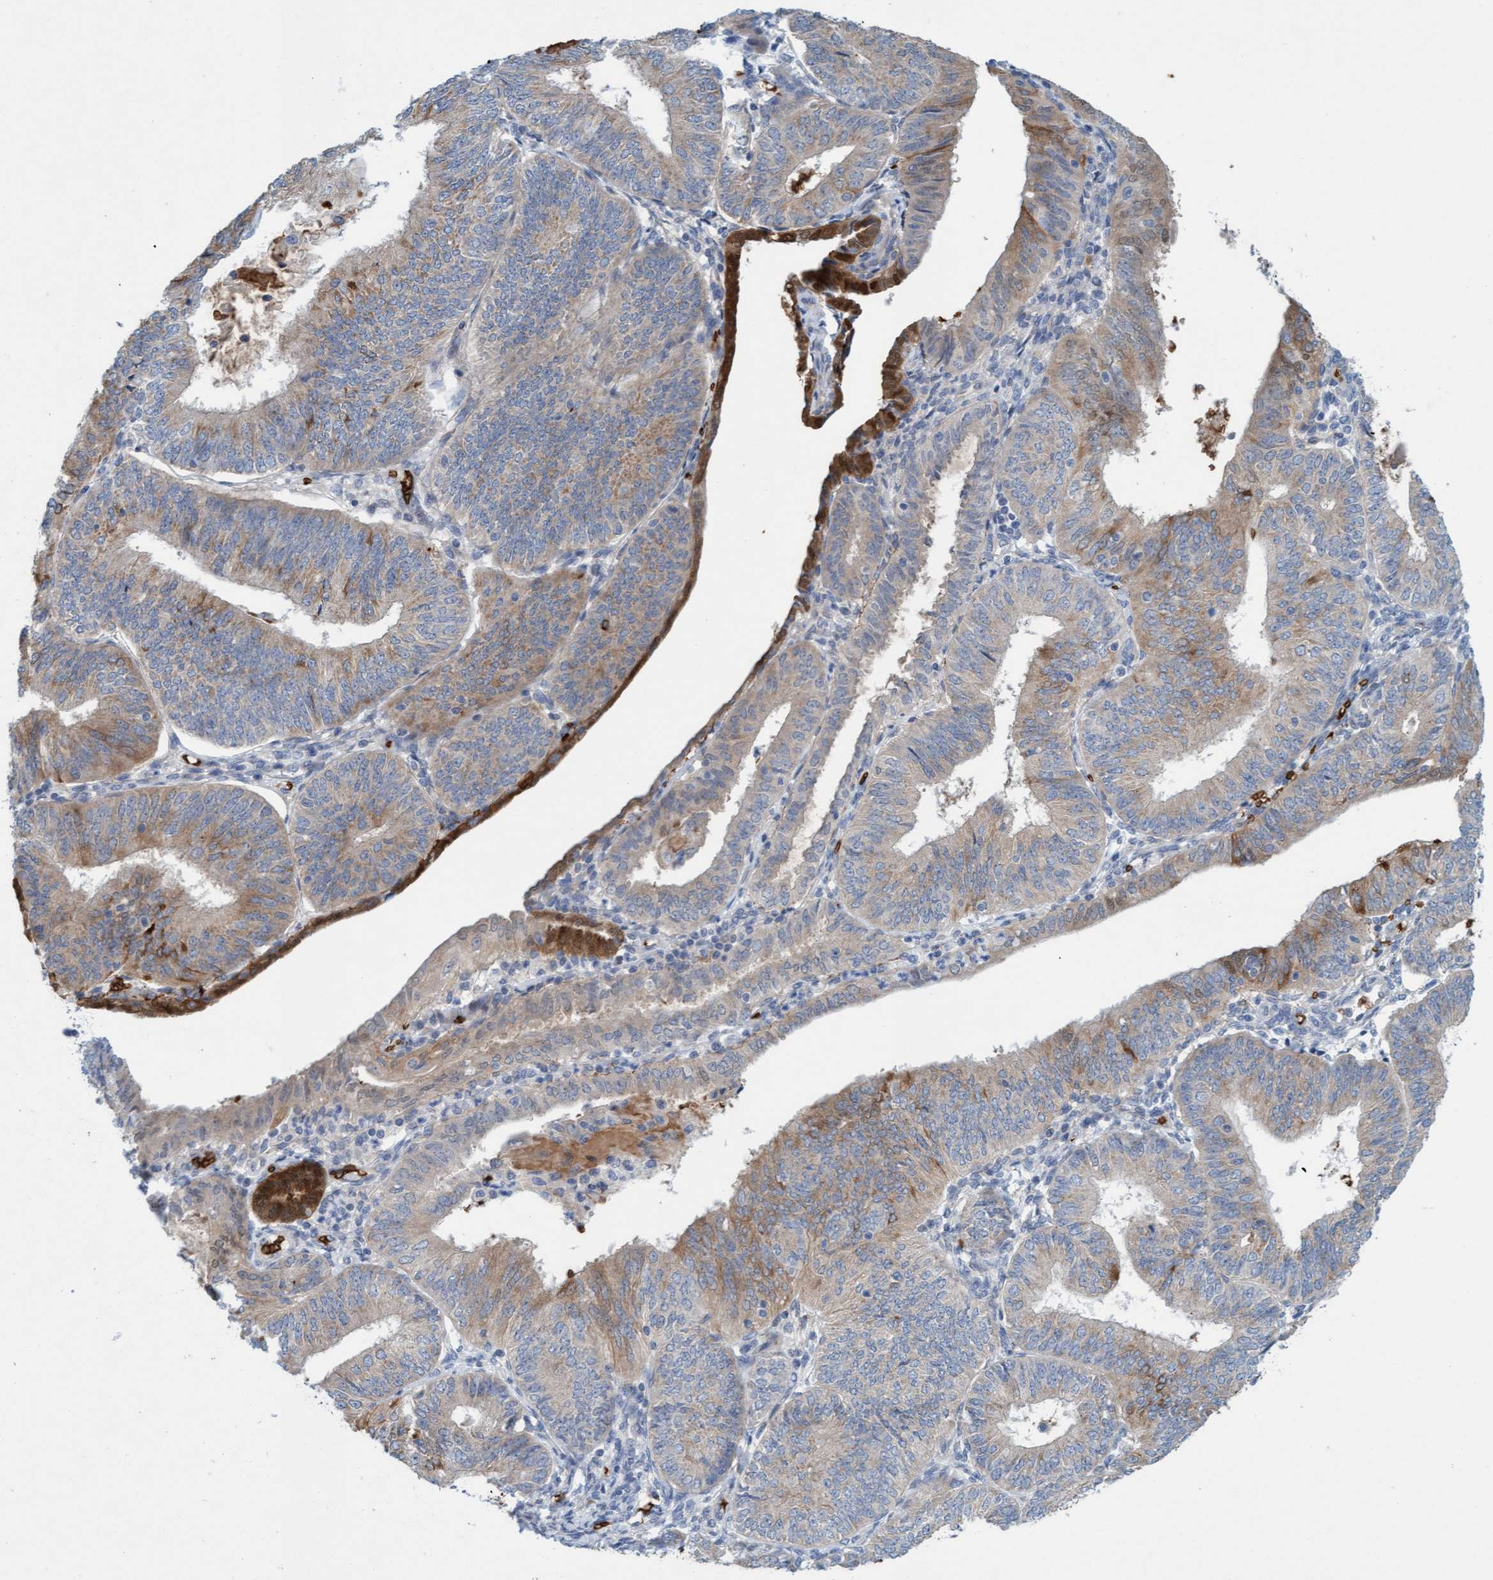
{"staining": {"intensity": "moderate", "quantity": "<25%", "location": "cytoplasmic/membranous"}, "tissue": "endometrial cancer", "cell_type": "Tumor cells", "image_type": "cancer", "snomed": [{"axis": "morphology", "description": "Adenocarcinoma, NOS"}, {"axis": "topography", "description": "Endometrium"}], "caption": "This is an image of IHC staining of endometrial cancer, which shows moderate positivity in the cytoplasmic/membranous of tumor cells.", "gene": "SPEM2", "patient": {"sex": "female", "age": 58}}